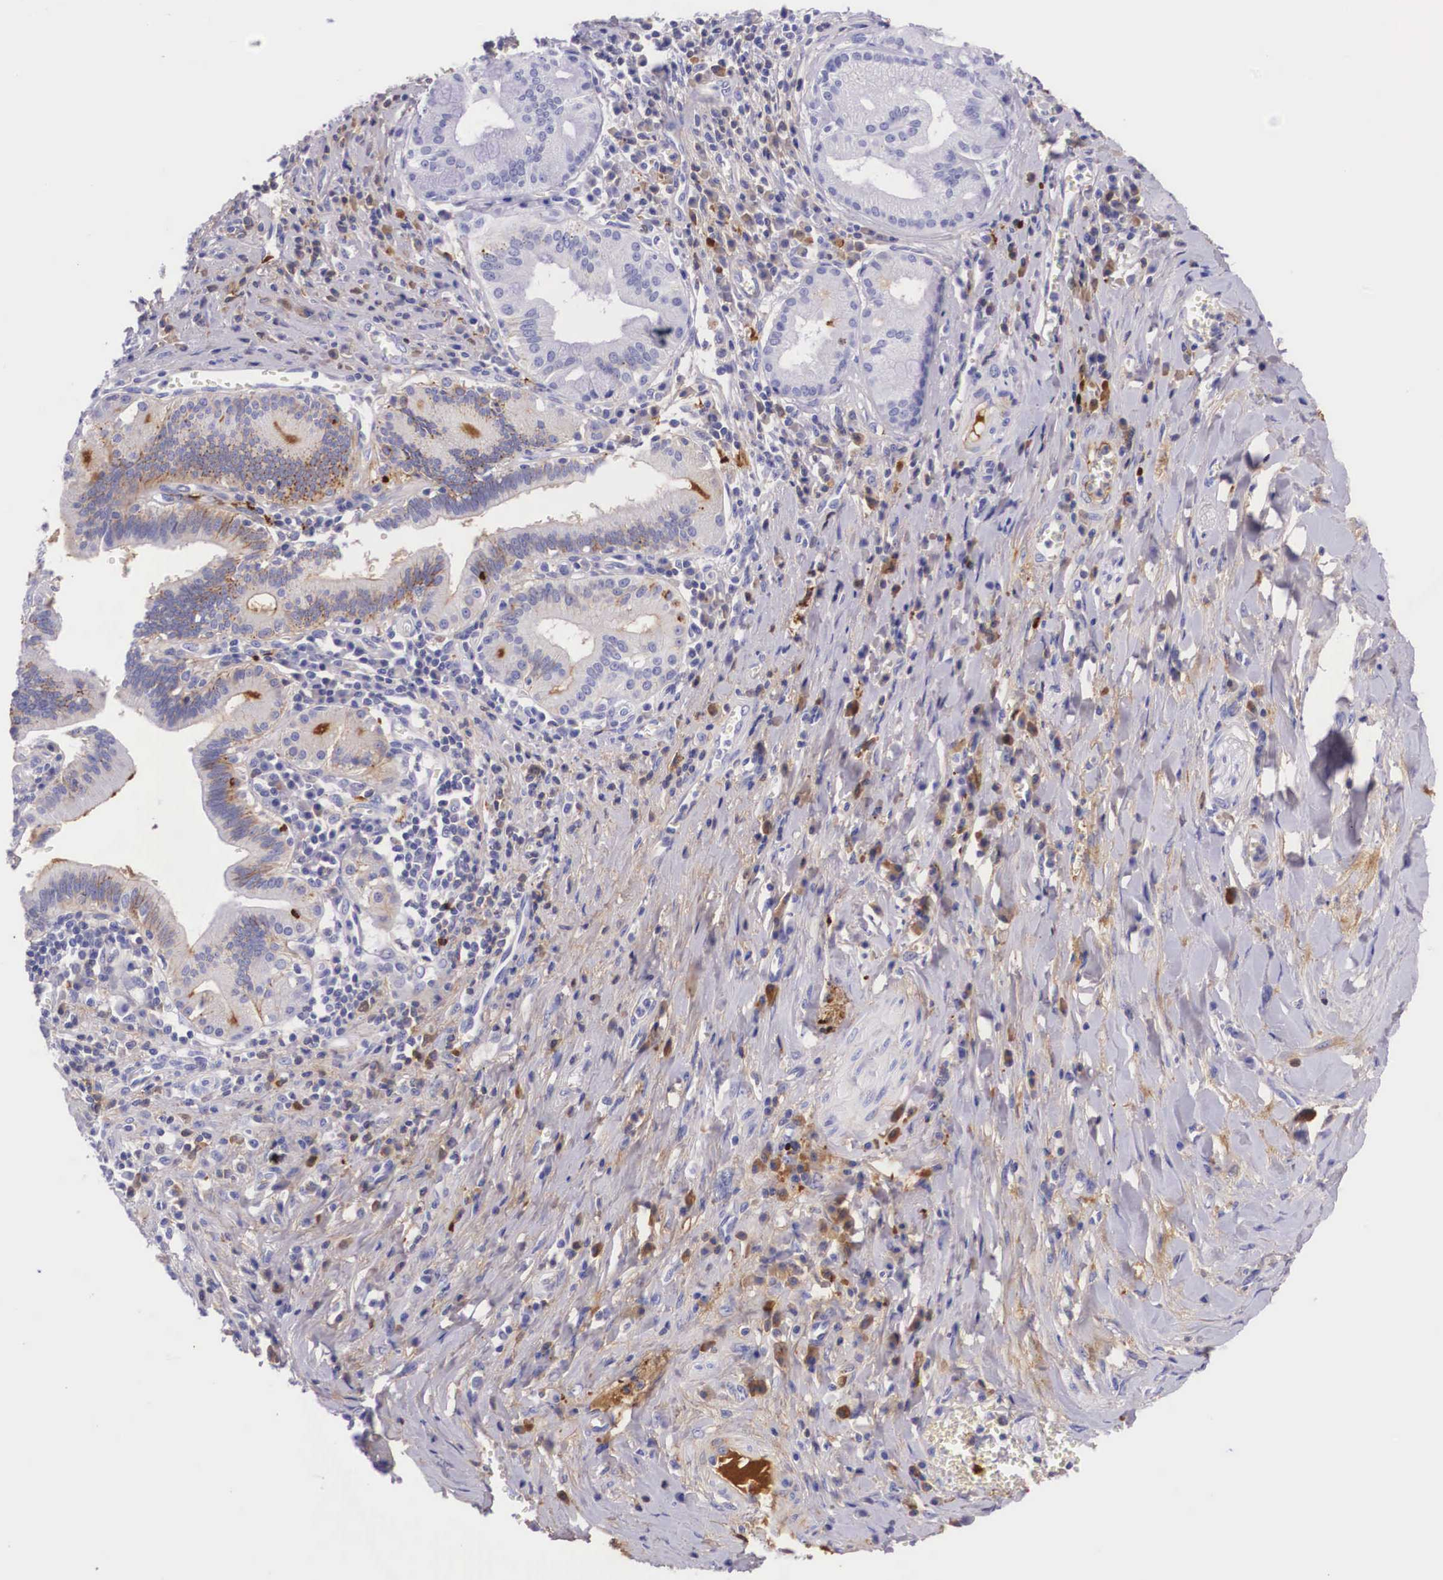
{"staining": {"intensity": "weak", "quantity": "<25%", "location": "cytoplasmic/membranous"}, "tissue": "pancreatic cancer", "cell_type": "Tumor cells", "image_type": "cancer", "snomed": [{"axis": "morphology", "description": "Adenocarcinoma, NOS"}, {"axis": "topography", "description": "Pancreas"}], "caption": "This is a micrograph of immunohistochemistry staining of pancreatic adenocarcinoma, which shows no positivity in tumor cells. (DAB (3,3'-diaminobenzidine) immunohistochemistry, high magnification).", "gene": "PLG", "patient": {"sex": "male", "age": 69}}